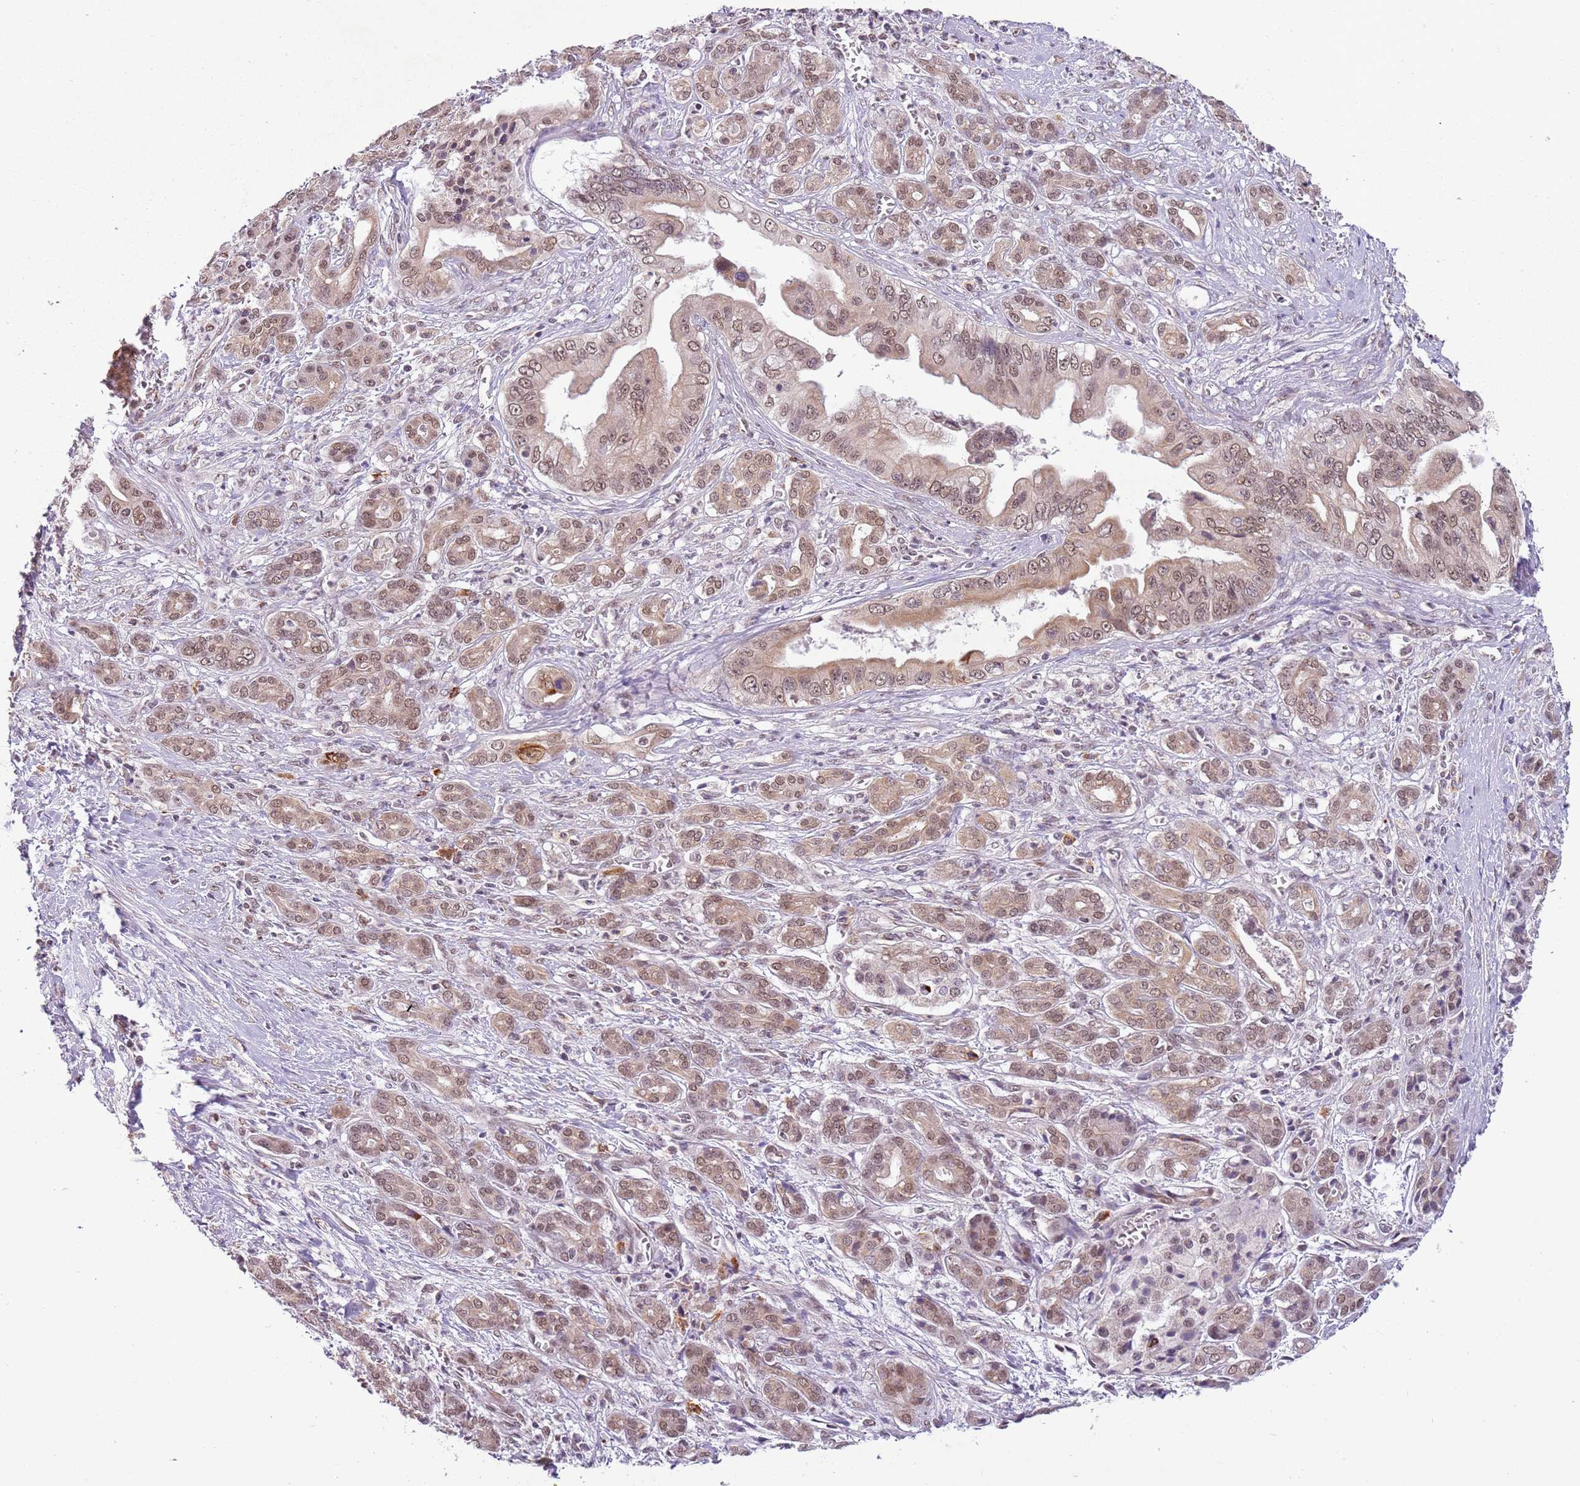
{"staining": {"intensity": "moderate", "quantity": ">75%", "location": "nuclear"}, "tissue": "pancreatic cancer", "cell_type": "Tumor cells", "image_type": "cancer", "snomed": [{"axis": "morphology", "description": "Adenocarcinoma, NOS"}, {"axis": "topography", "description": "Pancreas"}], "caption": "About >75% of tumor cells in human pancreatic adenocarcinoma reveal moderate nuclear protein expression as visualized by brown immunohistochemical staining.", "gene": "FAM120AOS", "patient": {"sex": "male", "age": 59}}